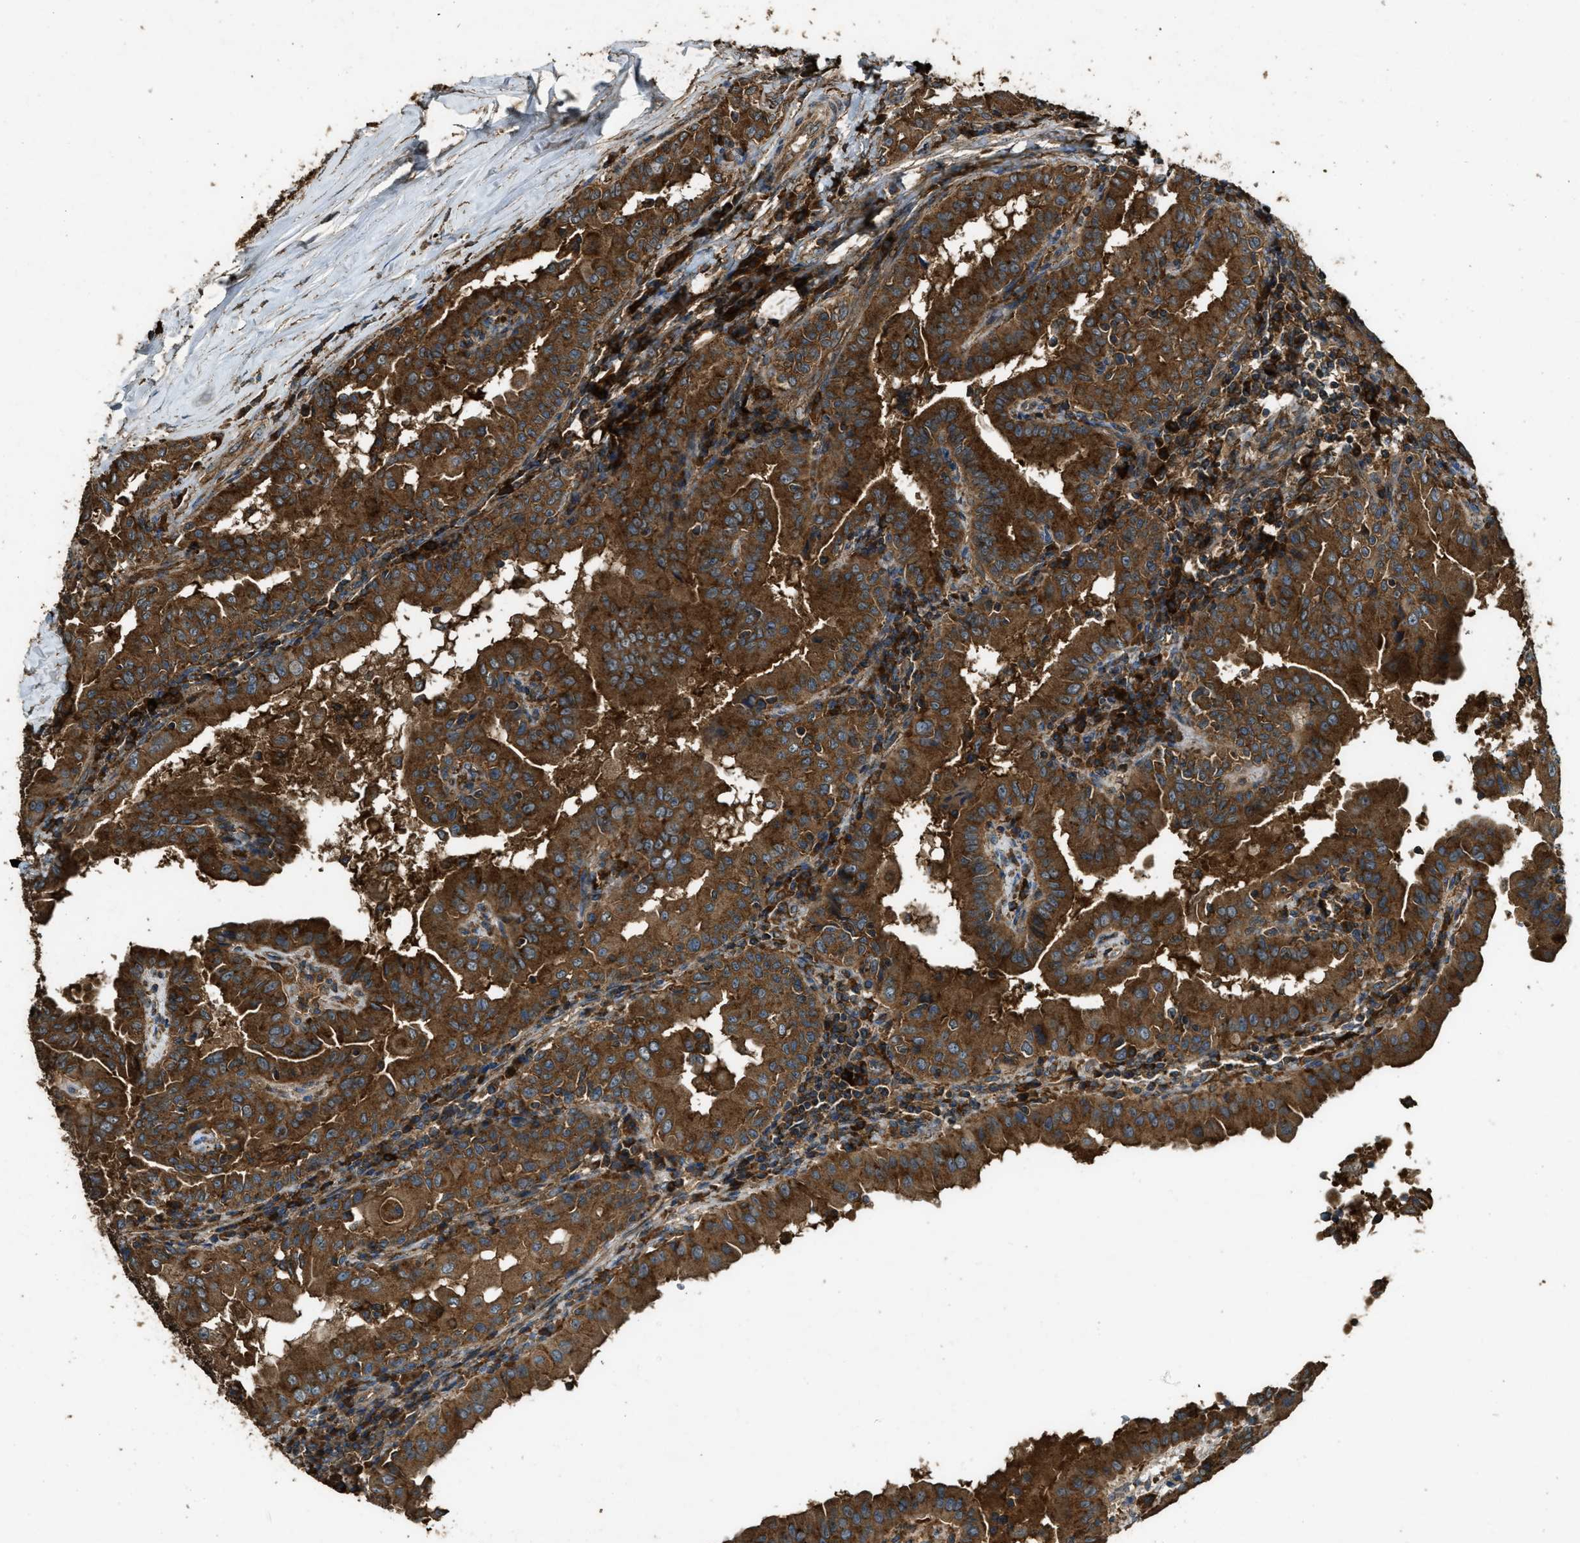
{"staining": {"intensity": "strong", "quantity": ">75%", "location": "cytoplasmic/membranous"}, "tissue": "thyroid cancer", "cell_type": "Tumor cells", "image_type": "cancer", "snomed": [{"axis": "morphology", "description": "Papillary adenocarcinoma, NOS"}, {"axis": "topography", "description": "Thyroid gland"}], "caption": "About >75% of tumor cells in human thyroid cancer (papillary adenocarcinoma) exhibit strong cytoplasmic/membranous protein expression as visualized by brown immunohistochemical staining.", "gene": "MAP3K8", "patient": {"sex": "male", "age": 33}}